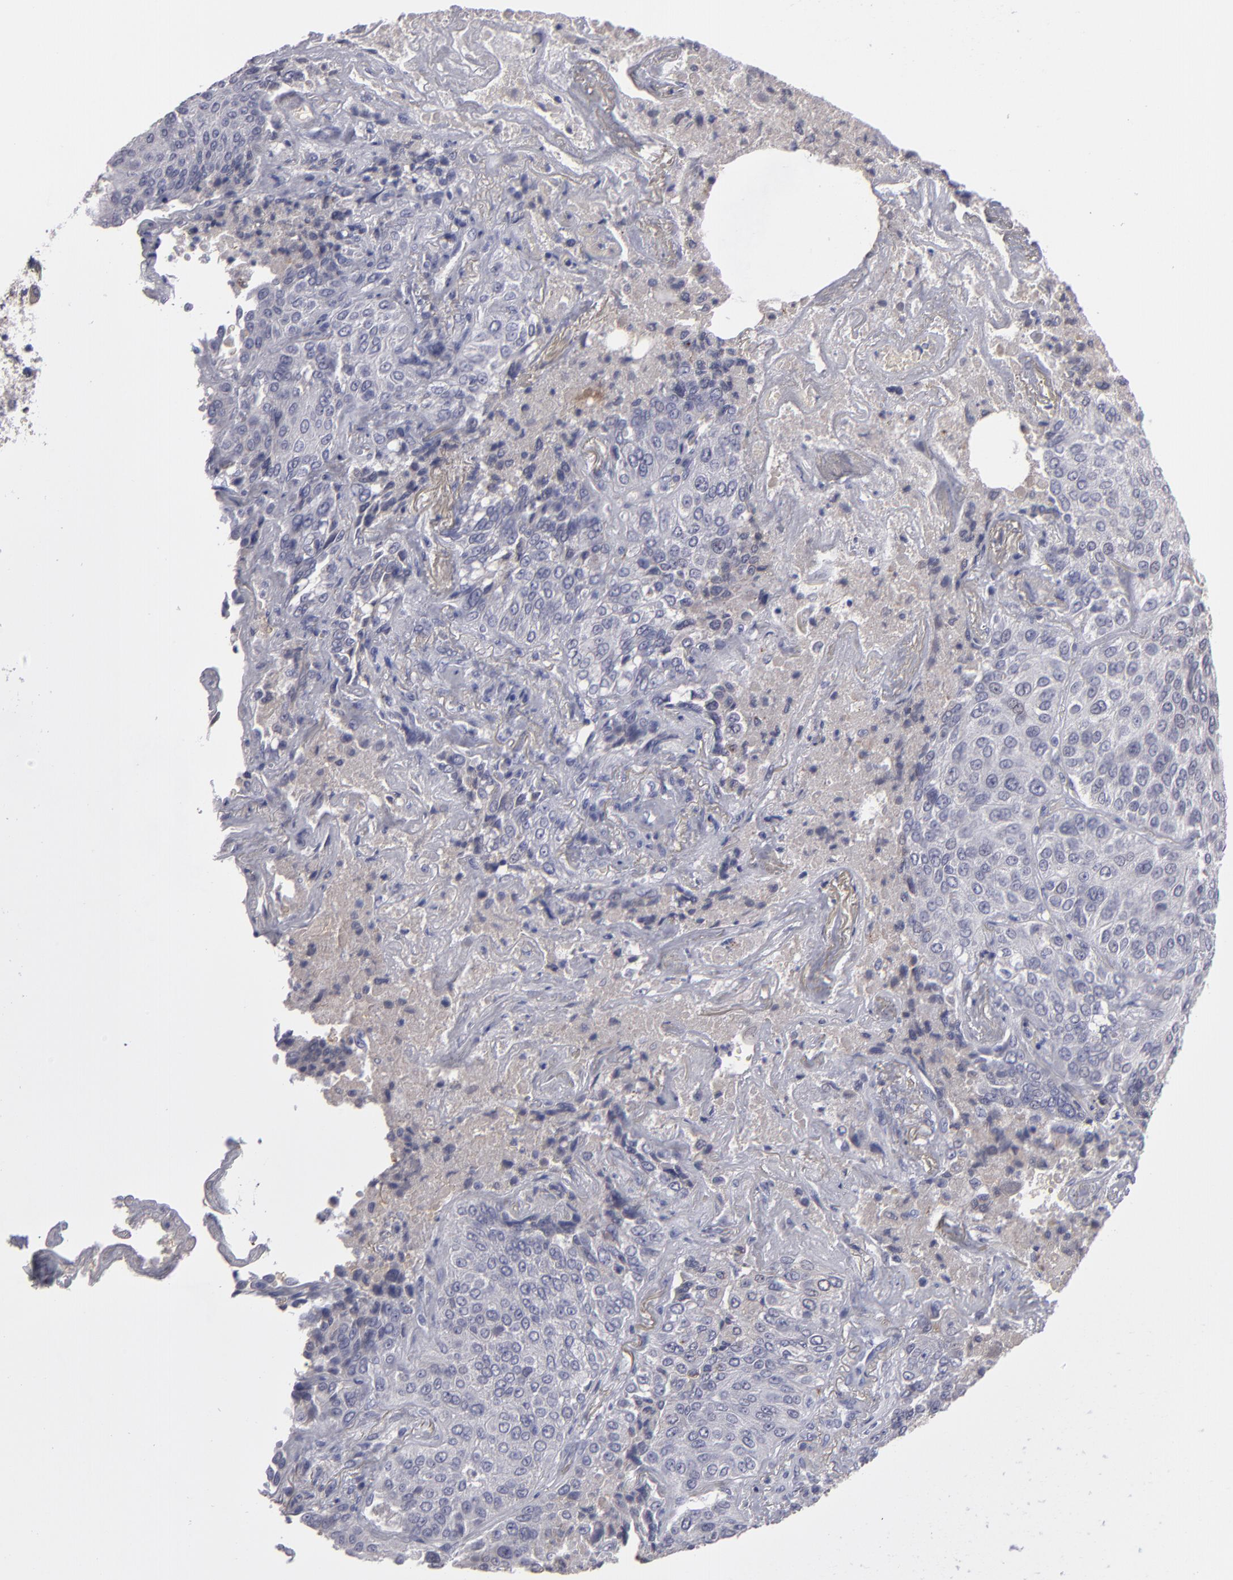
{"staining": {"intensity": "negative", "quantity": "none", "location": "none"}, "tissue": "lung cancer", "cell_type": "Tumor cells", "image_type": "cancer", "snomed": [{"axis": "morphology", "description": "Squamous cell carcinoma, NOS"}, {"axis": "topography", "description": "Lung"}], "caption": "Protein analysis of lung cancer demonstrates no significant expression in tumor cells.", "gene": "ITIH4", "patient": {"sex": "male", "age": 54}}